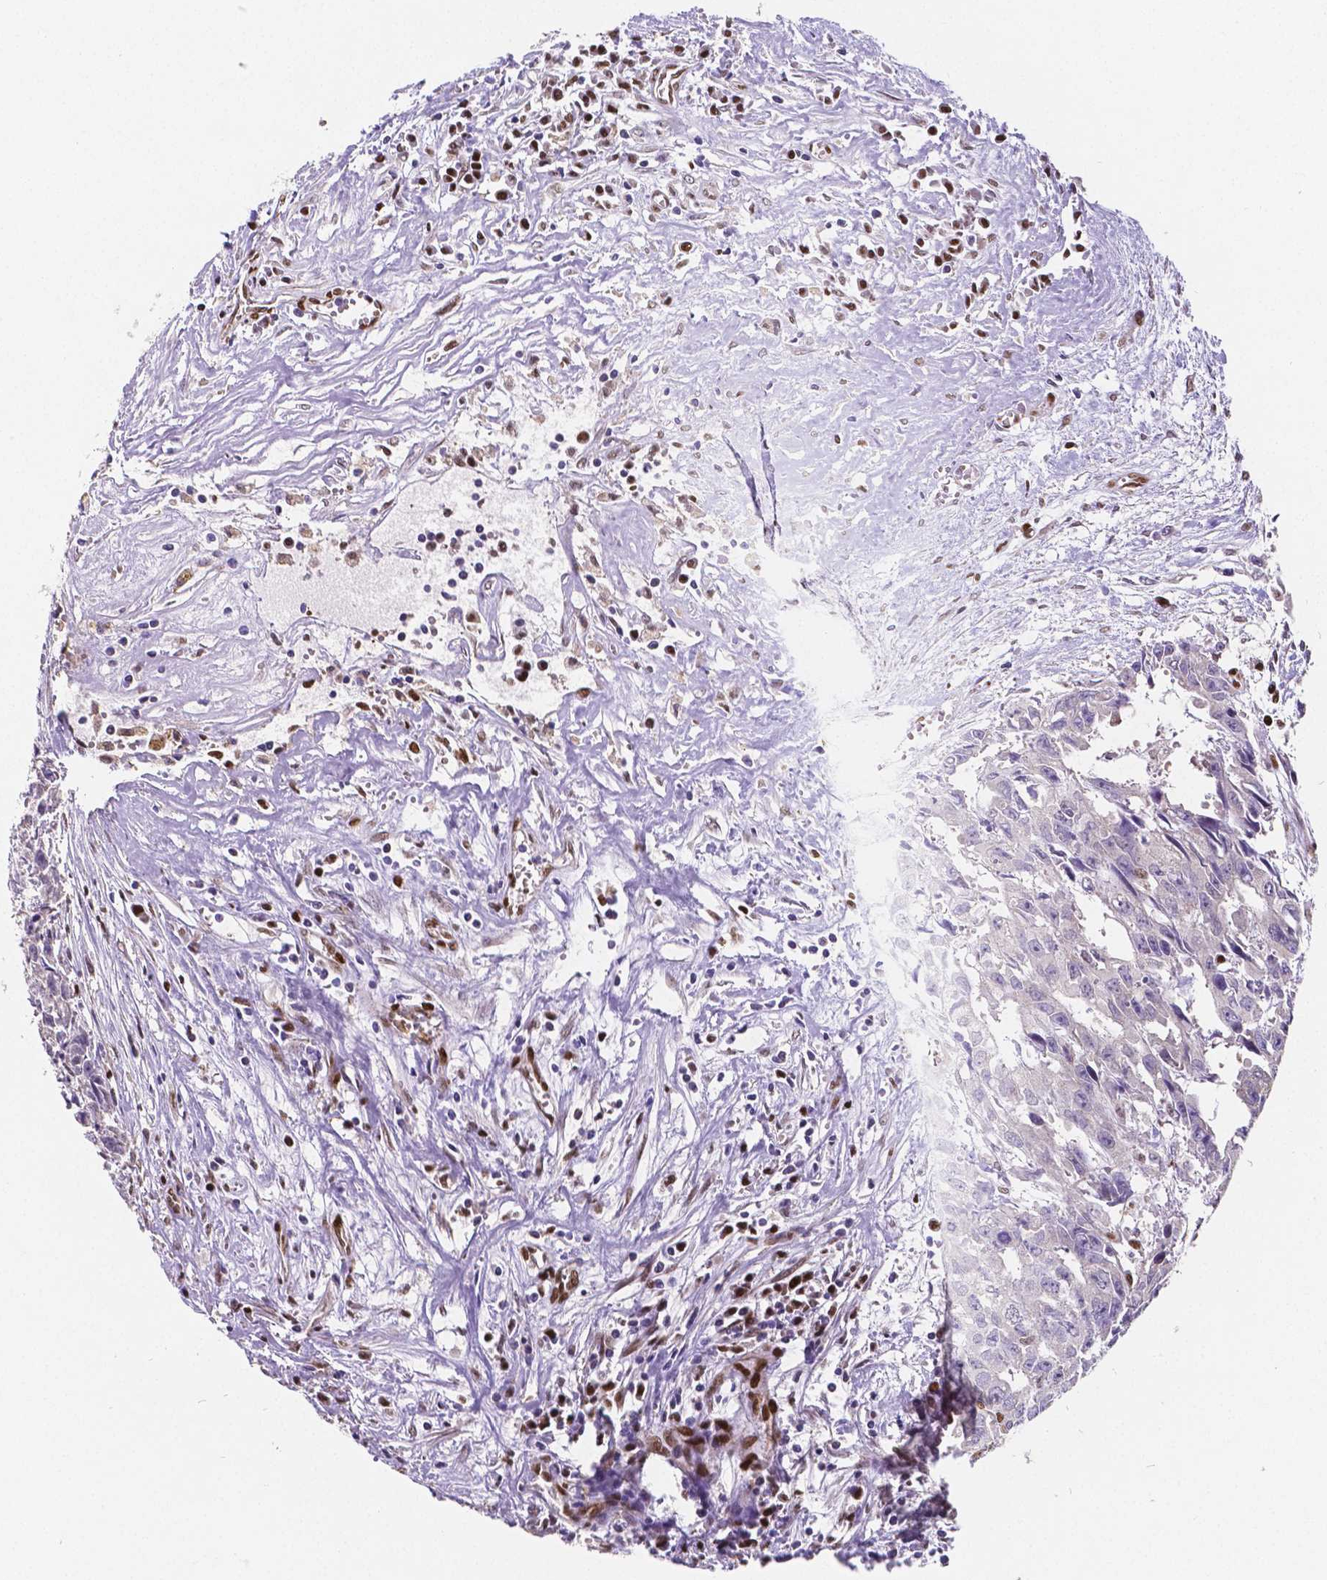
{"staining": {"intensity": "negative", "quantity": "none", "location": "none"}, "tissue": "testis cancer", "cell_type": "Tumor cells", "image_type": "cancer", "snomed": [{"axis": "morphology", "description": "Carcinoma, Embryonal, NOS"}, {"axis": "morphology", "description": "Teratoma, malignant, NOS"}, {"axis": "topography", "description": "Testis"}], "caption": "Micrograph shows no protein staining in tumor cells of testis embryonal carcinoma tissue.", "gene": "MEF2C", "patient": {"sex": "male", "age": 24}}